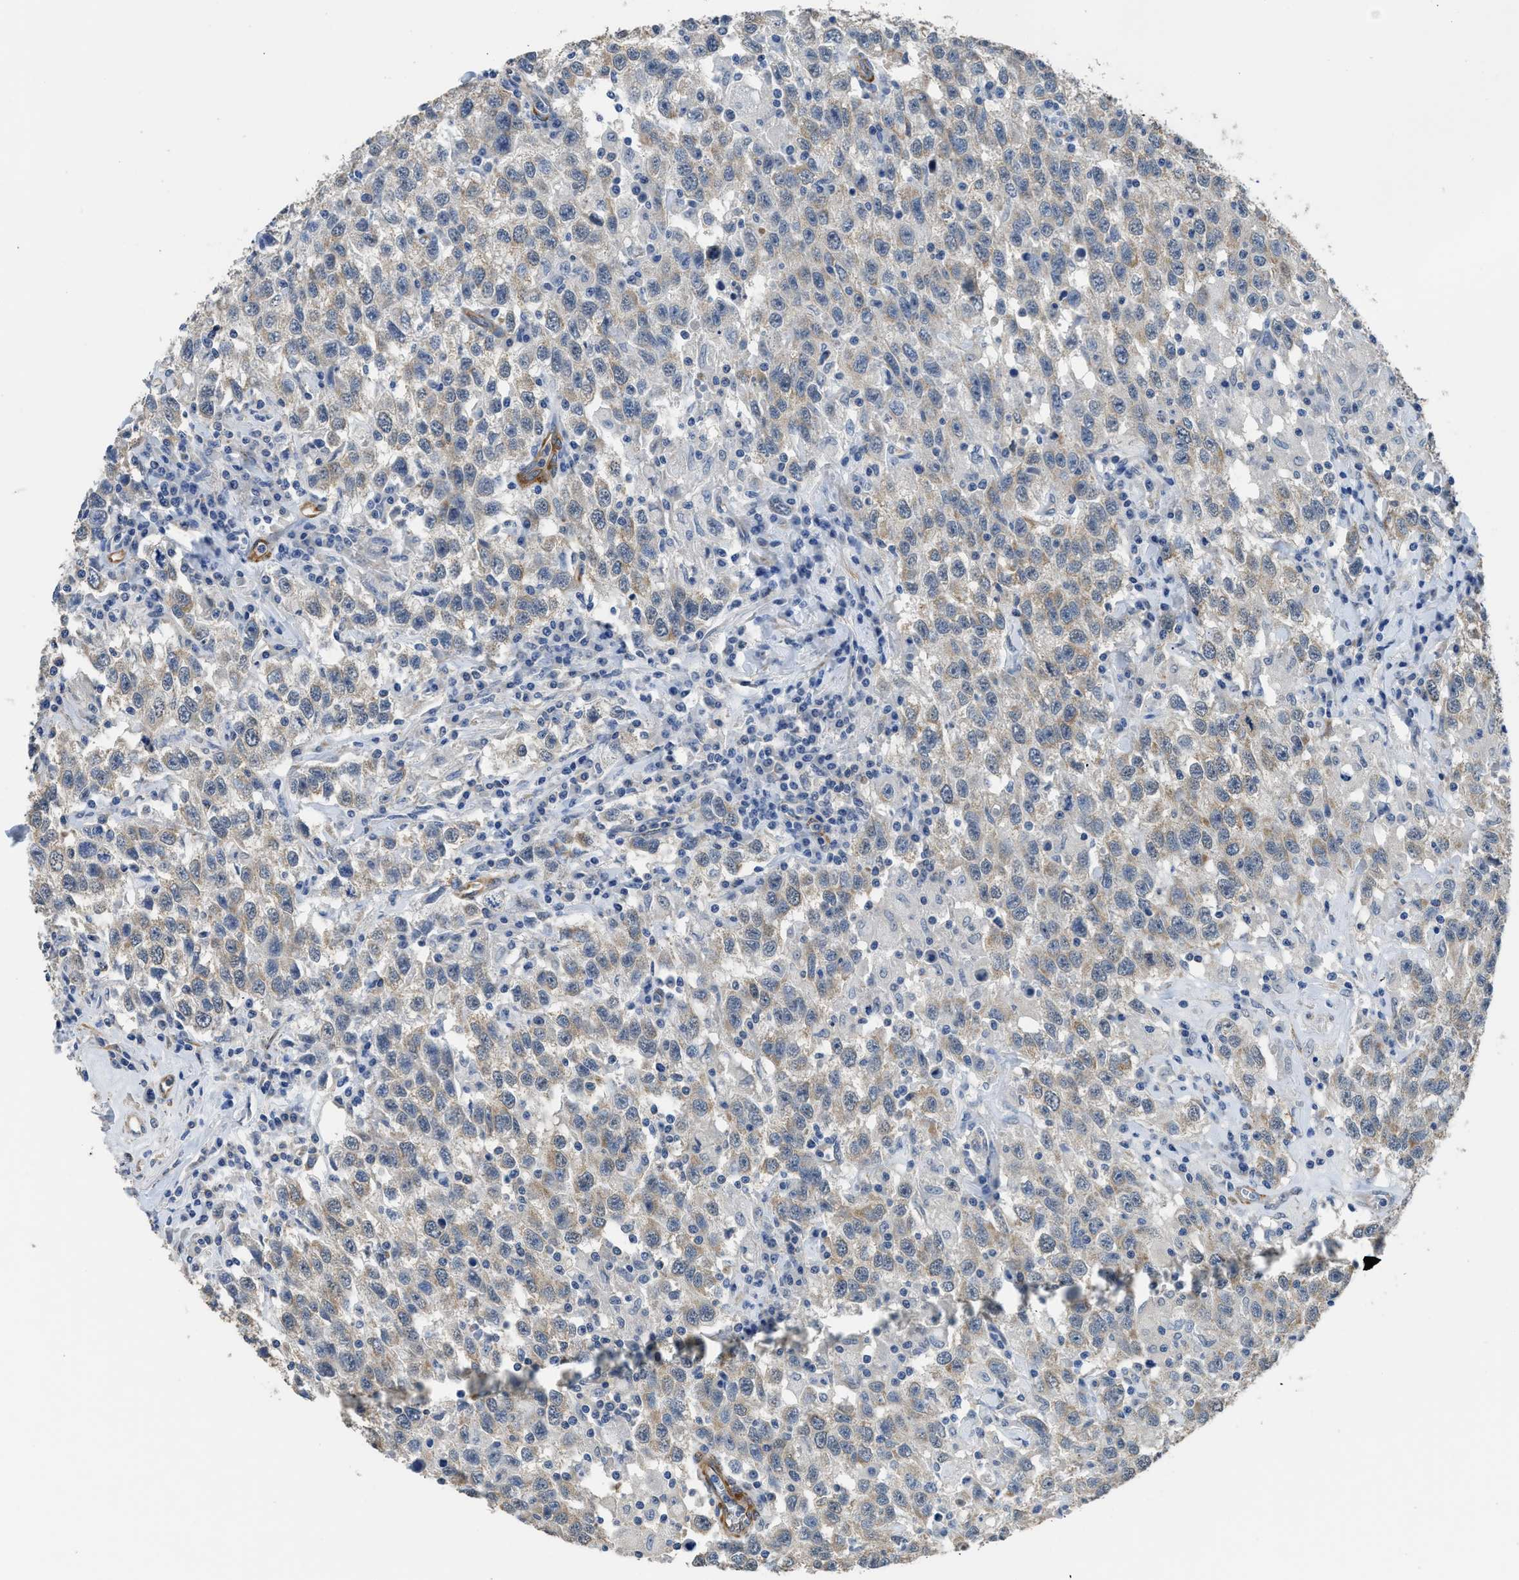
{"staining": {"intensity": "weak", "quantity": "<25%", "location": "cytoplasmic/membranous"}, "tissue": "testis cancer", "cell_type": "Tumor cells", "image_type": "cancer", "snomed": [{"axis": "morphology", "description": "Seminoma, NOS"}, {"axis": "topography", "description": "Testis"}], "caption": "There is no significant expression in tumor cells of seminoma (testis).", "gene": "ZSWIM5", "patient": {"sex": "male", "age": 41}}